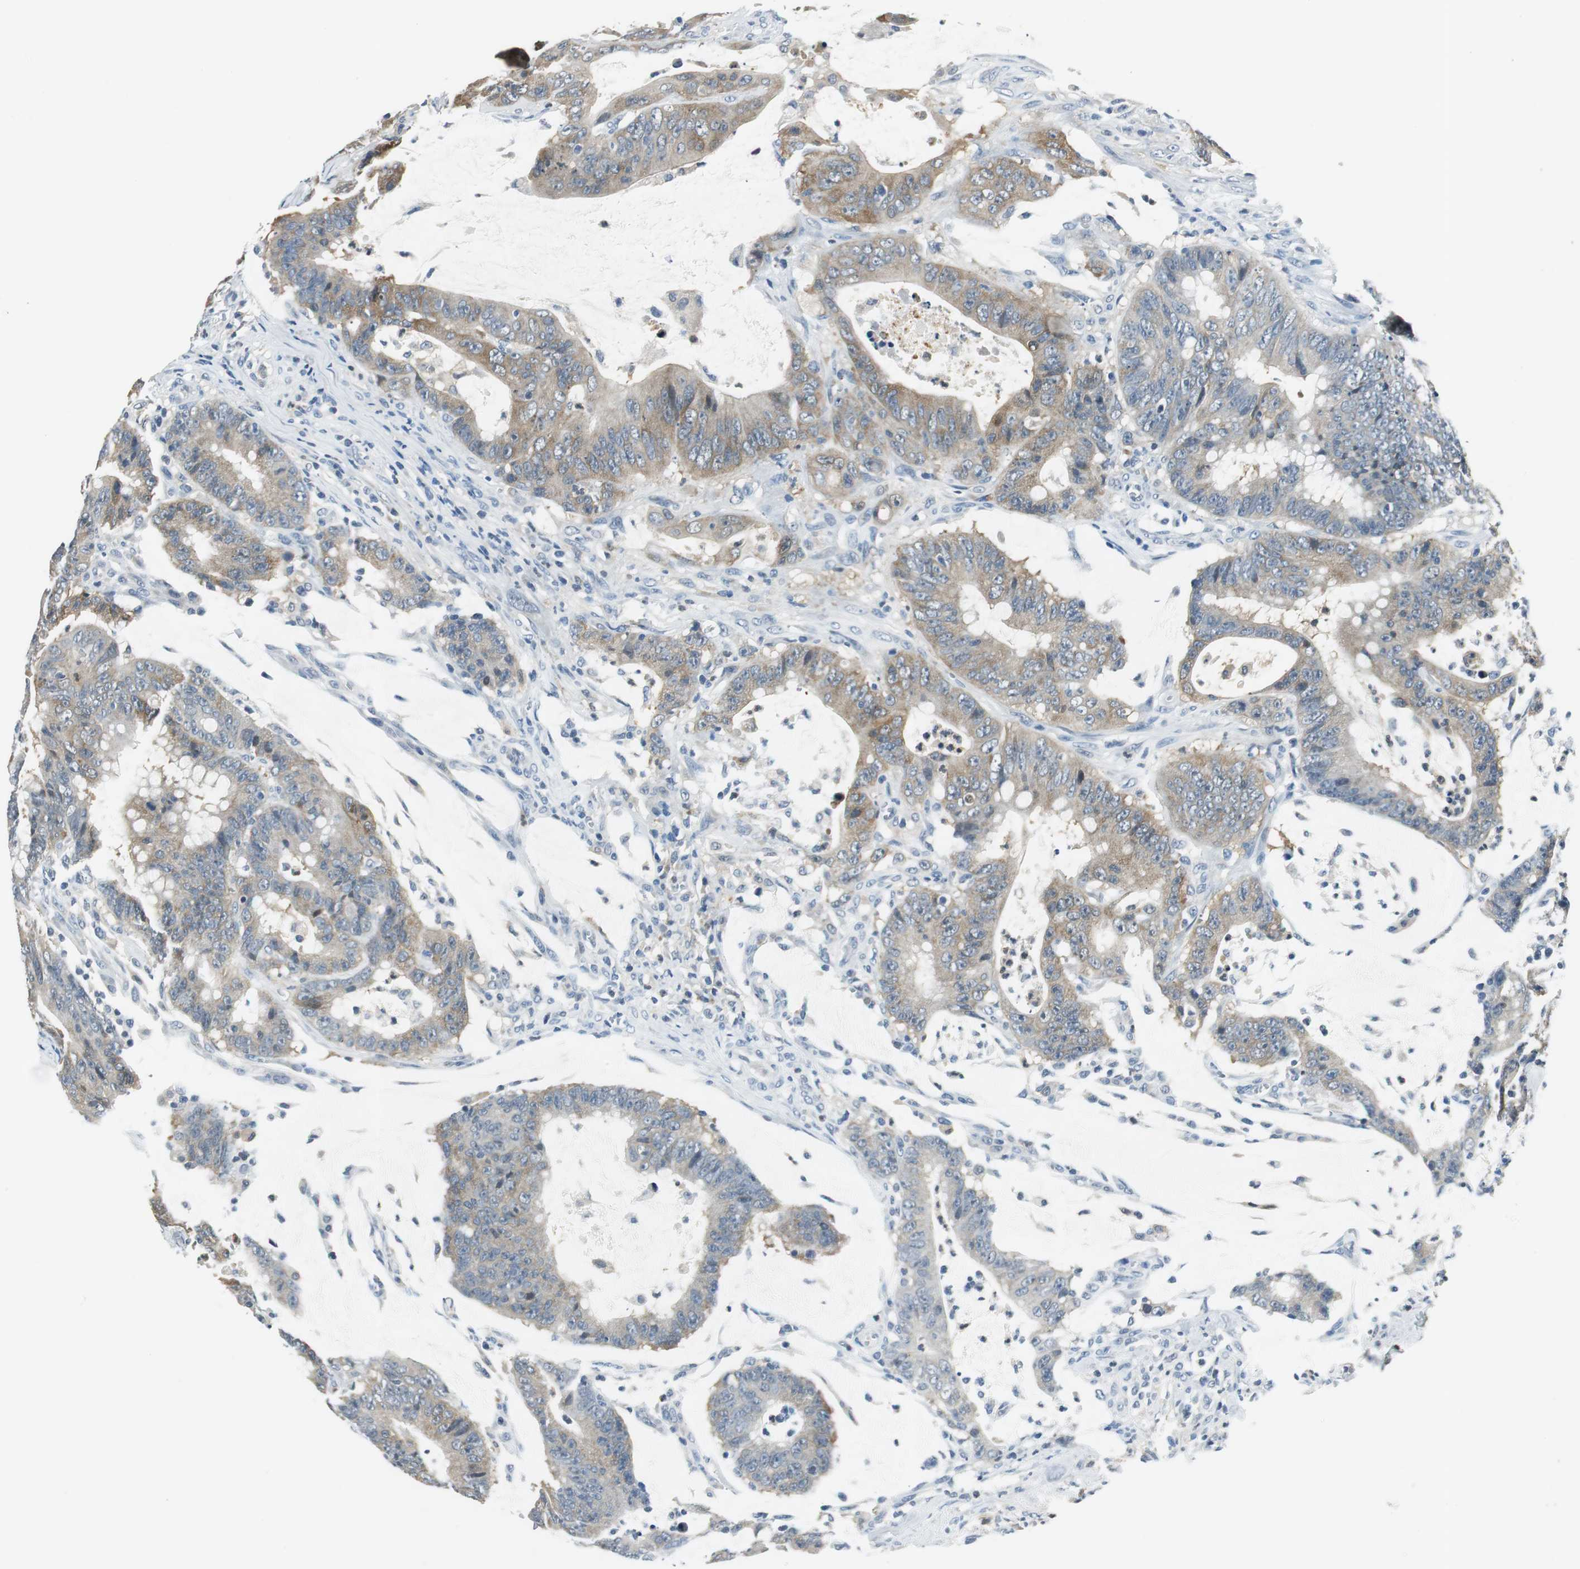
{"staining": {"intensity": "moderate", "quantity": ">75%", "location": "cytoplasmic/membranous"}, "tissue": "colorectal cancer", "cell_type": "Tumor cells", "image_type": "cancer", "snomed": [{"axis": "morphology", "description": "Adenocarcinoma, NOS"}, {"axis": "topography", "description": "Colon"}], "caption": "IHC micrograph of neoplastic tissue: human colorectal cancer stained using IHC shows medium levels of moderate protein expression localized specifically in the cytoplasmic/membranous of tumor cells, appearing as a cytoplasmic/membranous brown color.", "gene": "ME1", "patient": {"sex": "male", "age": 45}}